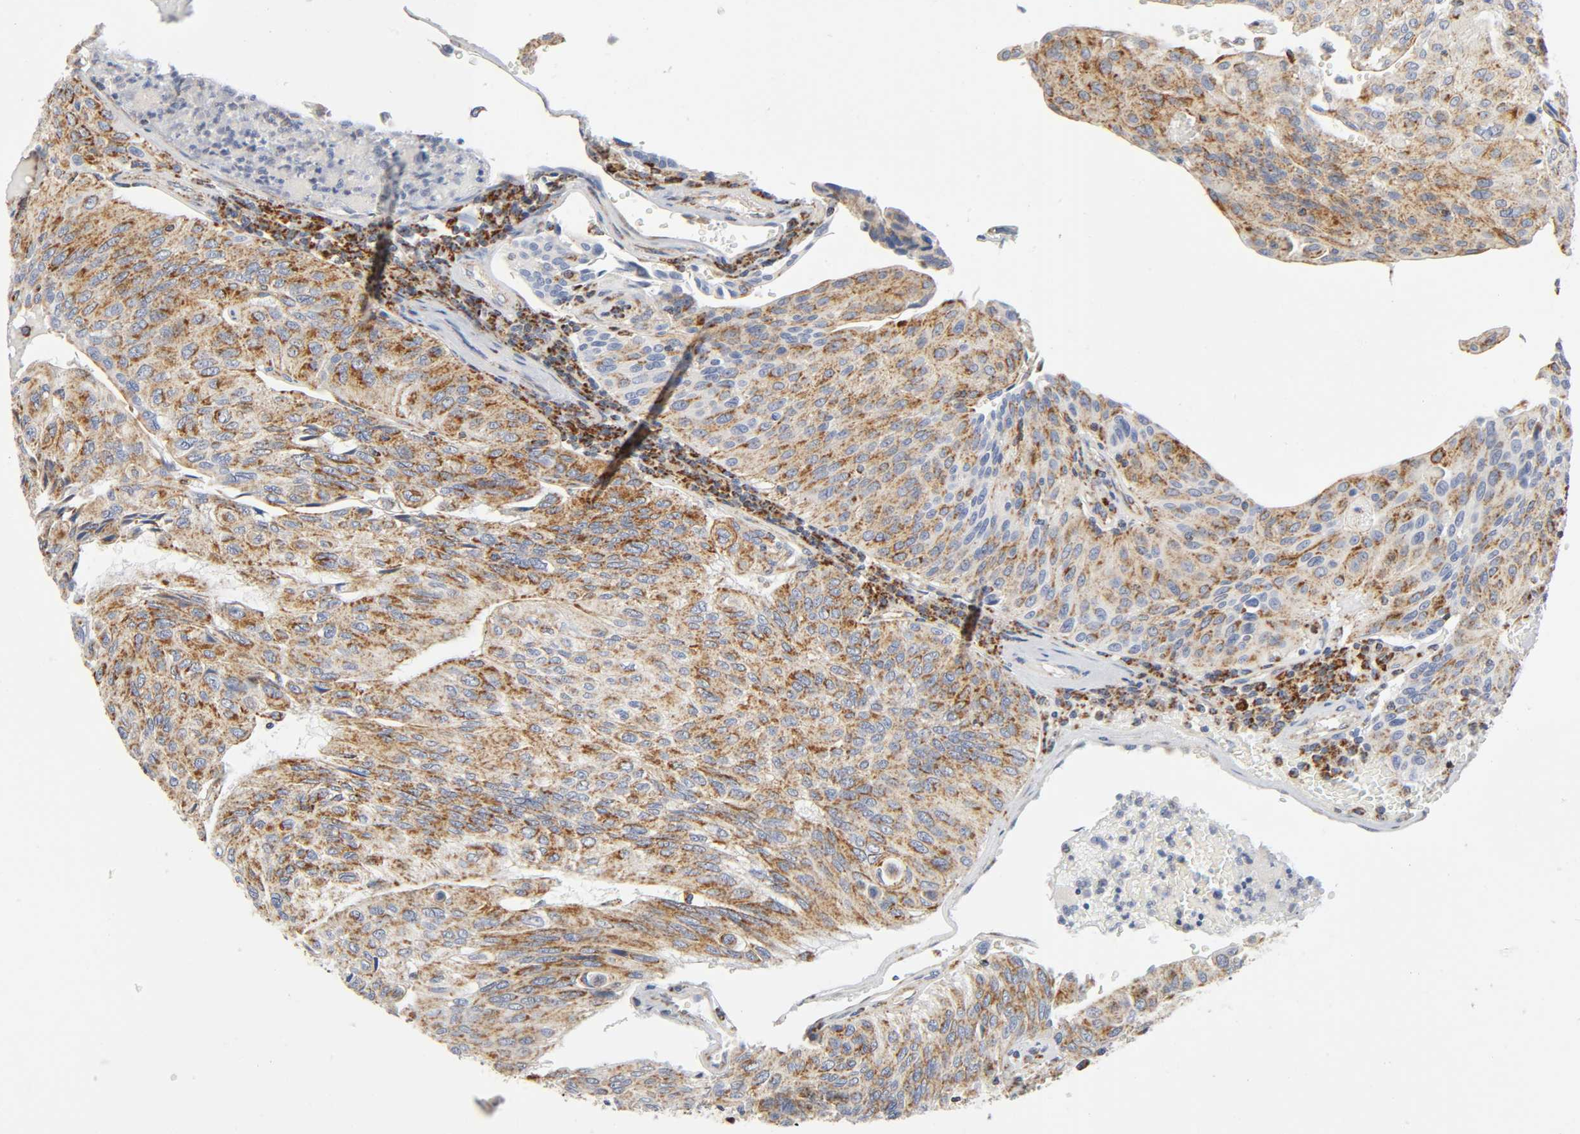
{"staining": {"intensity": "moderate", "quantity": ">75%", "location": "cytoplasmic/membranous"}, "tissue": "urothelial cancer", "cell_type": "Tumor cells", "image_type": "cancer", "snomed": [{"axis": "morphology", "description": "Urothelial carcinoma, High grade"}, {"axis": "topography", "description": "Urinary bladder"}], "caption": "High-grade urothelial carcinoma stained with a protein marker reveals moderate staining in tumor cells.", "gene": "BAK1", "patient": {"sex": "male", "age": 66}}